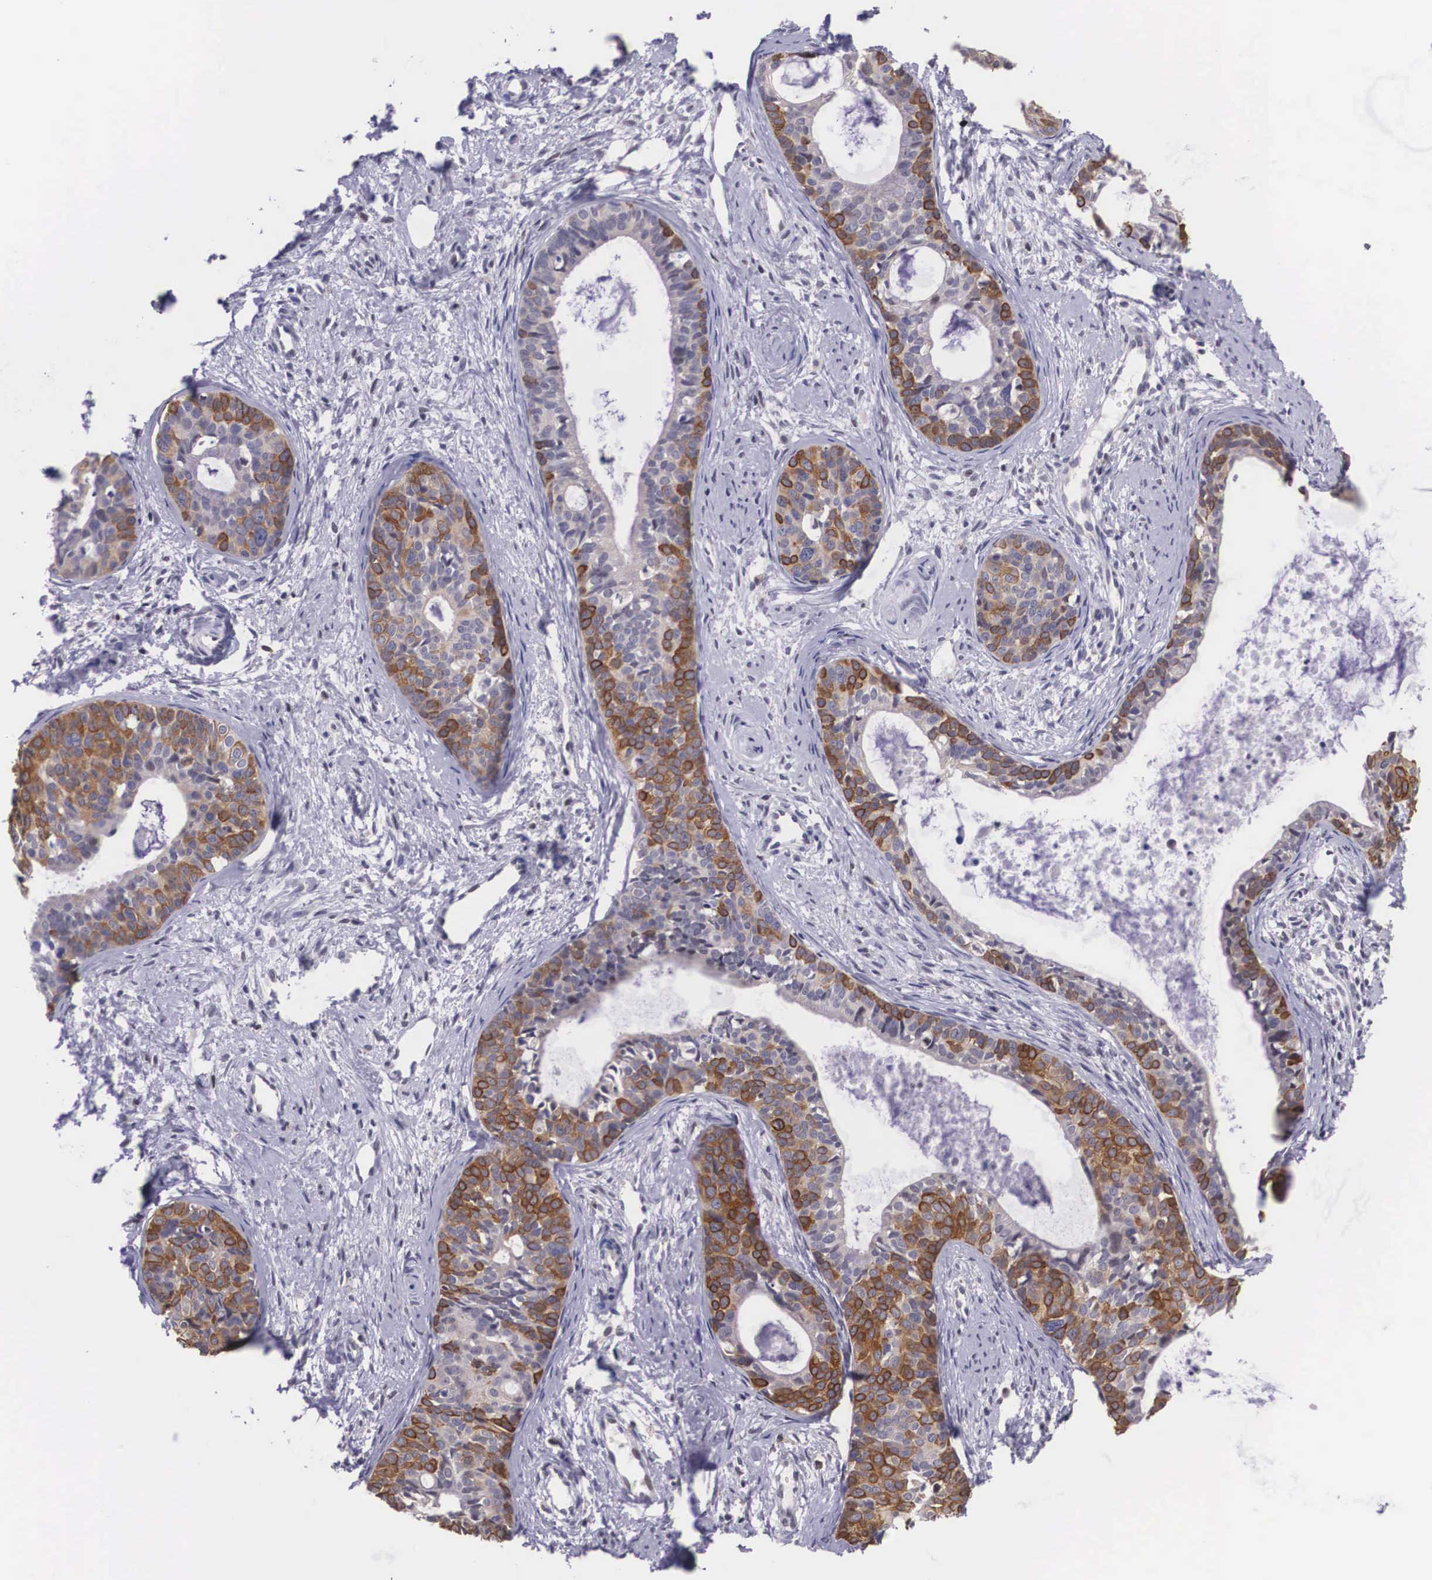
{"staining": {"intensity": "moderate", "quantity": "25%-75%", "location": "cytoplasmic/membranous"}, "tissue": "cervical cancer", "cell_type": "Tumor cells", "image_type": "cancer", "snomed": [{"axis": "morphology", "description": "Squamous cell carcinoma, NOS"}, {"axis": "topography", "description": "Cervix"}], "caption": "An image of squamous cell carcinoma (cervical) stained for a protein exhibits moderate cytoplasmic/membranous brown staining in tumor cells.", "gene": "SLC25A21", "patient": {"sex": "female", "age": 34}}